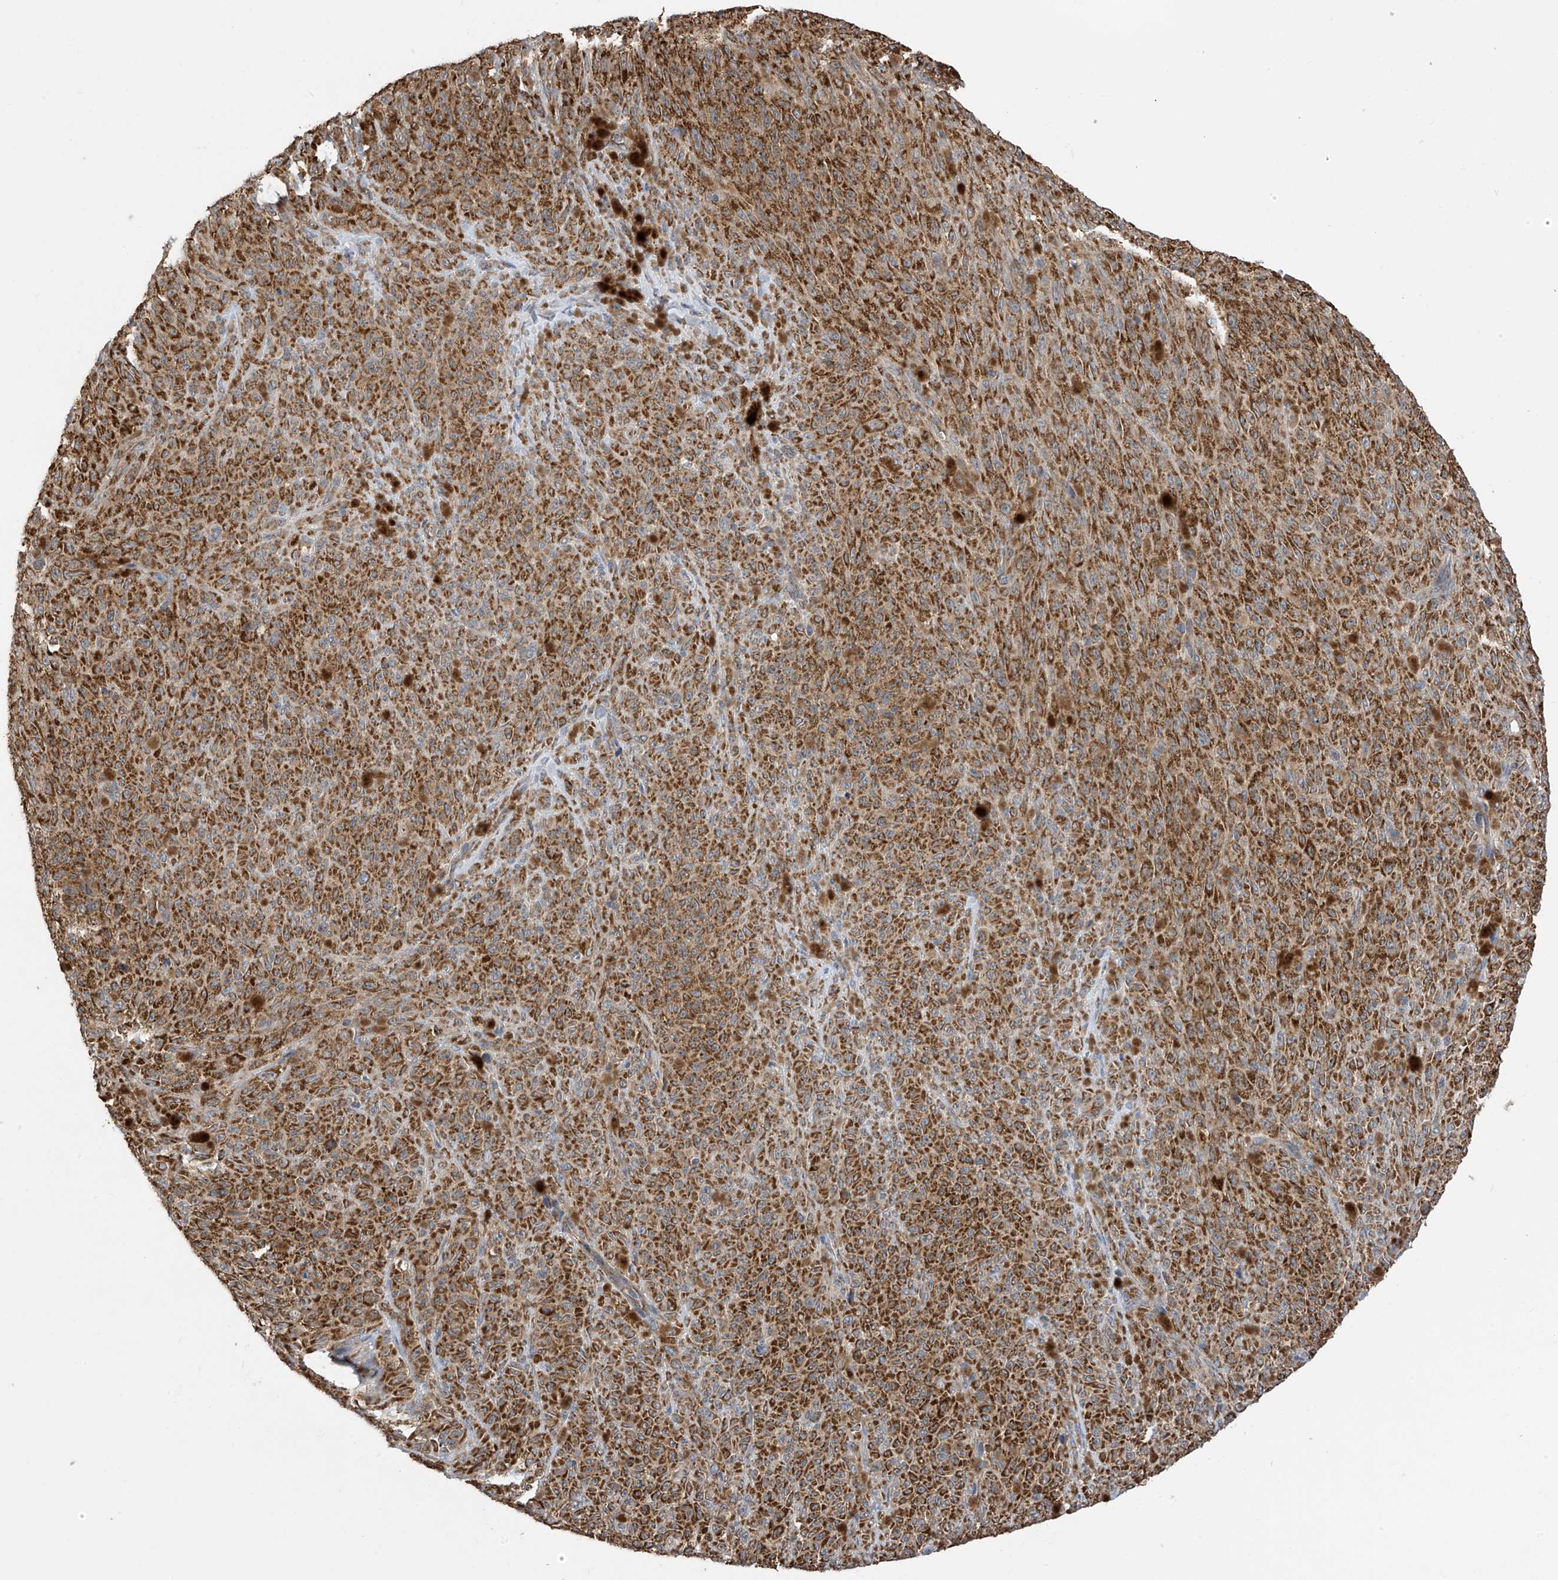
{"staining": {"intensity": "moderate", "quantity": ">75%", "location": "cytoplasmic/membranous"}, "tissue": "melanoma", "cell_type": "Tumor cells", "image_type": "cancer", "snomed": [{"axis": "morphology", "description": "Malignant melanoma, NOS"}, {"axis": "topography", "description": "Skin"}], "caption": "Tumor cells reveal moderate cytoplasmic/membranous staining in approximately >75% of cells in malignant melanoma. (Stains: DAB (3,3'-diaminobenzidine) in brown, nuclei in blue, Microscopy: brightfield microscopy at high magnification).", "gene": "PNPT1", "patient": {"sex": "female", "age": 82}}